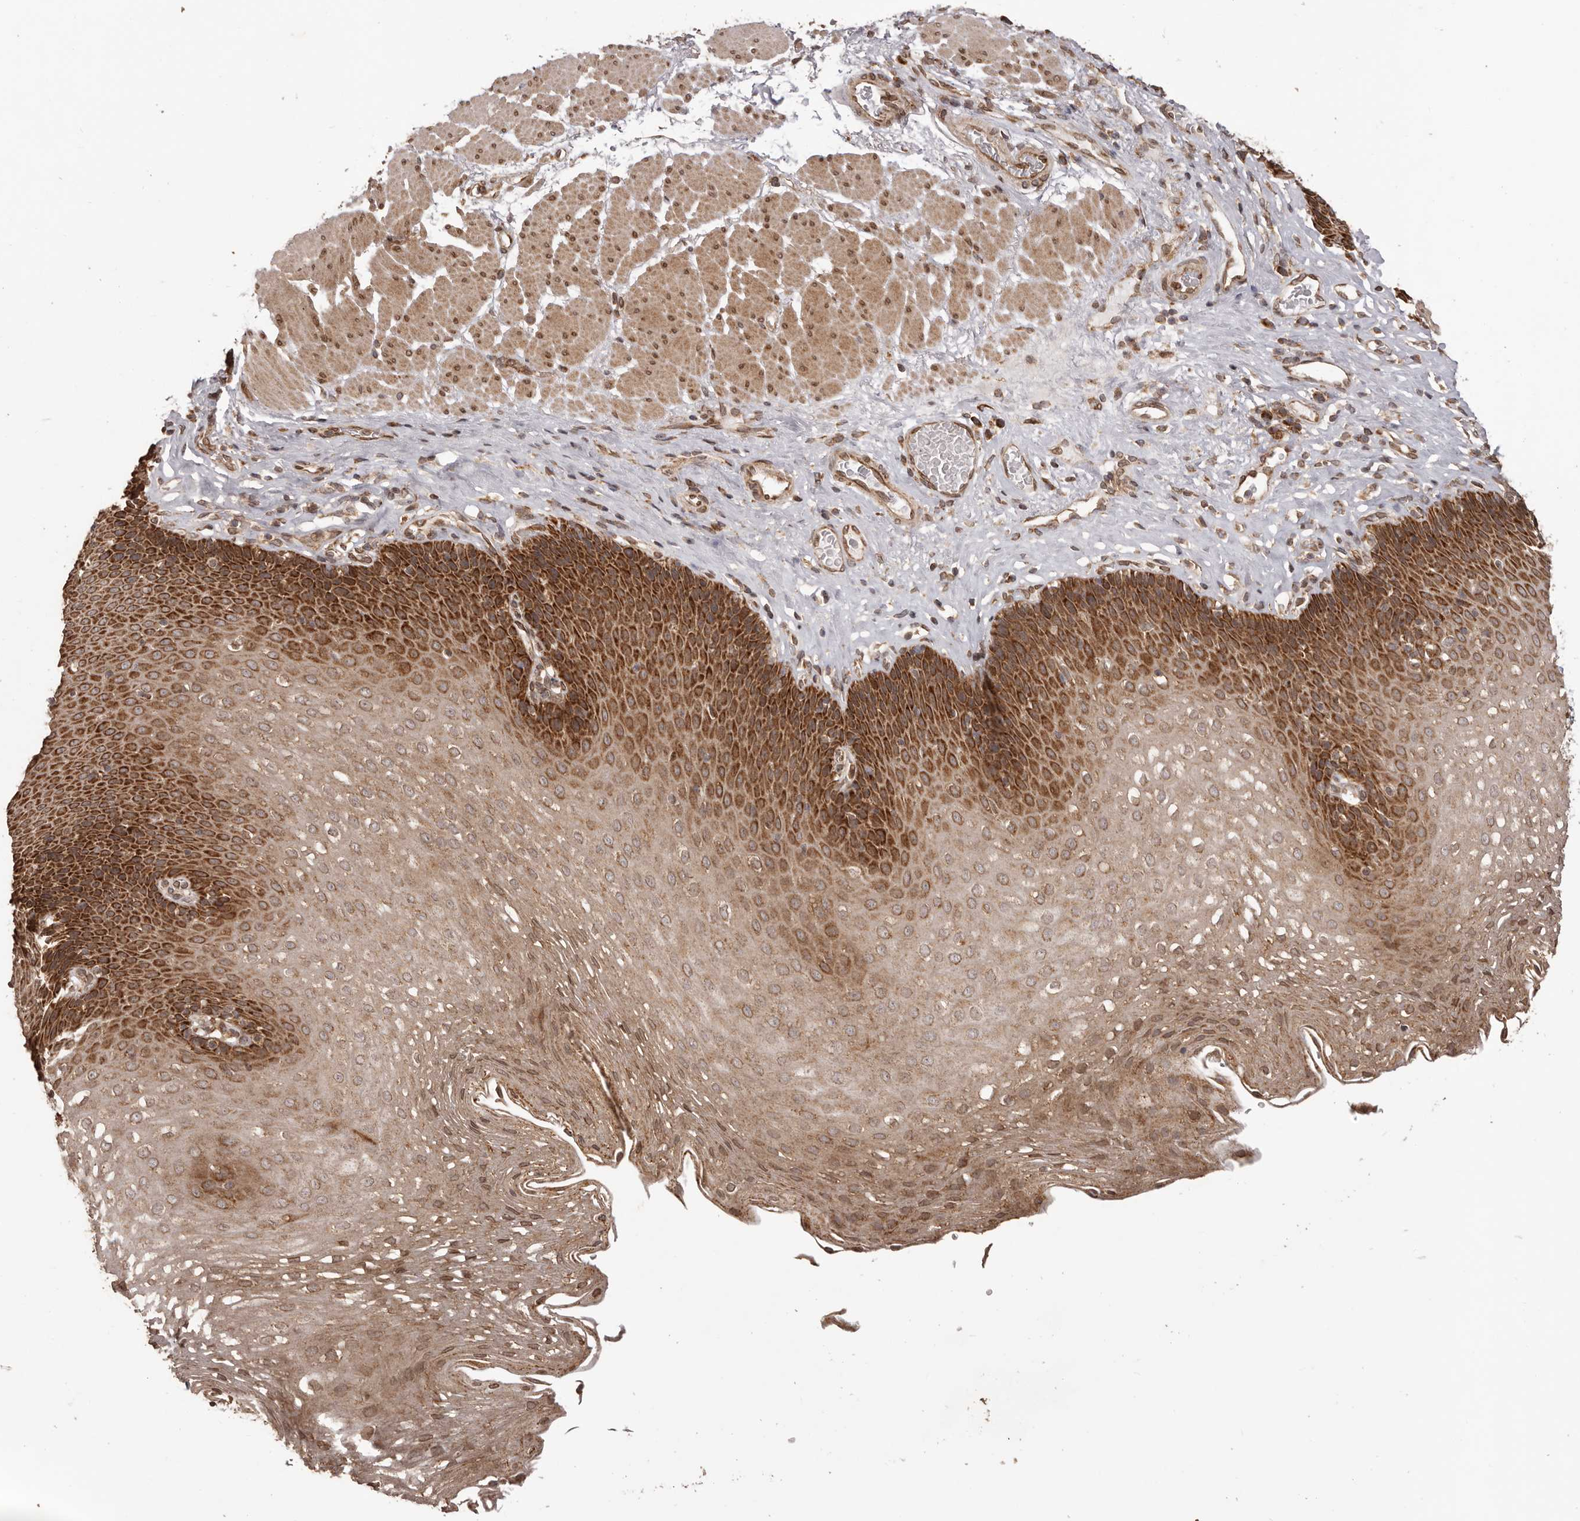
{"staining": {"intensity": "strong", "quantity": ">75%", "location": "cytoplasmic/membranous"}, "tissue": "esophagus", "cell_type": "Squamous epithelial cells", "image_type": "normal", "snomed": [{"axis": "morphology", "description": "Normal tissue, NOS"}, {"axis": "topography", "description": "Esophagus"}], "caption": "Esophagus stained for a protein (brown) shows strong cytoplasmic/membranous positive staining in approximately >75% of squamous epithelial cells.", "gene": "CHRM2", "patient": {"sex": "female", "age": 66}}